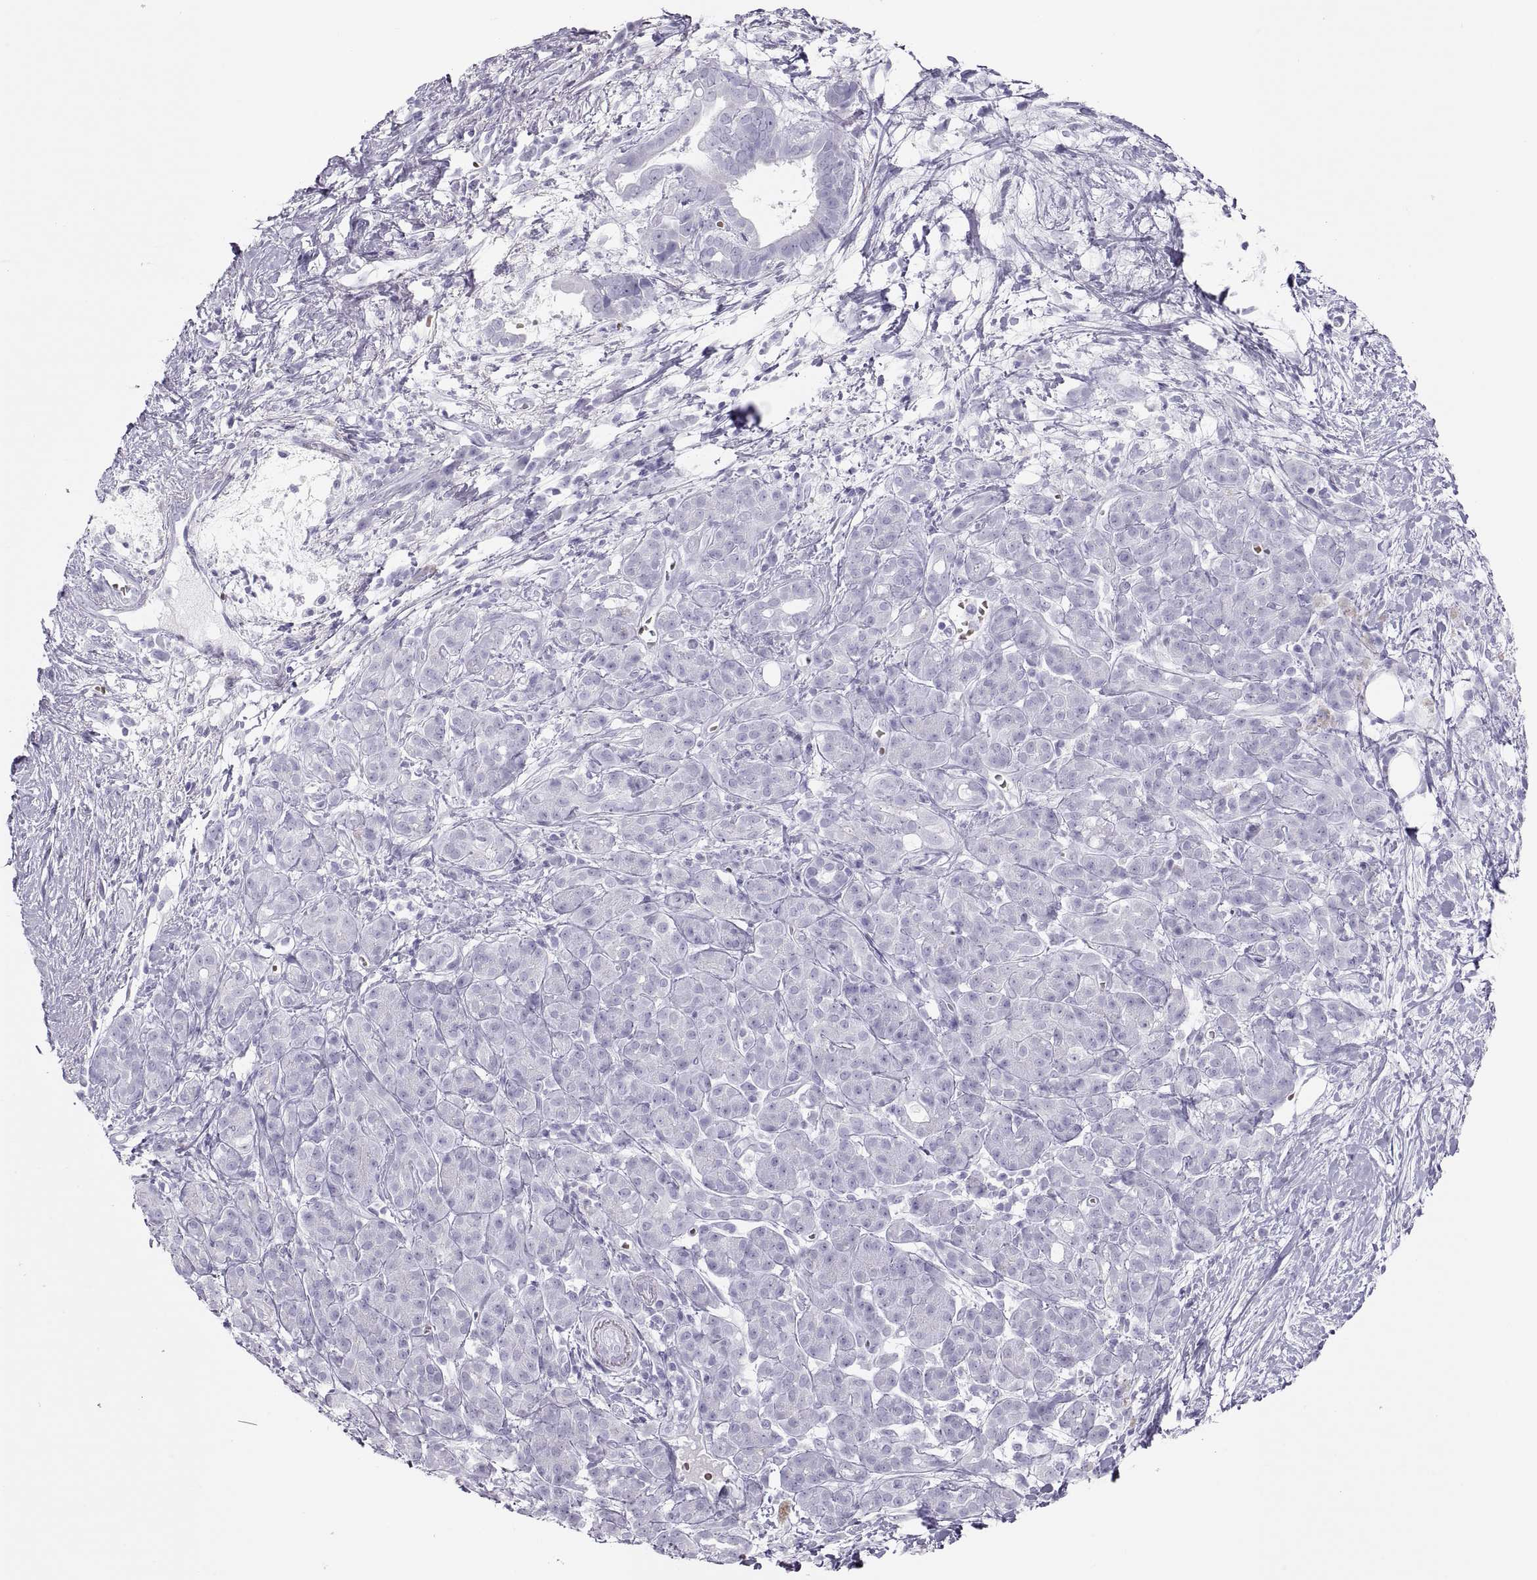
{"staining": {"intensity": "negative", "quantity": "none", "location": "none"}, "tissue": "pancreatic cancer", "cell_type": "Tumor cells", "image_type": "cancer", "snomed": [{"axis": "morphology", "description": "Adenocarcinoma, NOS"}, {"axis": "topography", "description": "Pancreas"}], "caption": "Pancreatic cancer (adenocarcinoma) was stained to show a protein in brown. There is no significant expression in tumor cells. (Immunohistochemistry (ihc), brightfield microscopy, high magnification).", "gene": "SEMG1", "patient": {"sex": "male", "age": 61}}